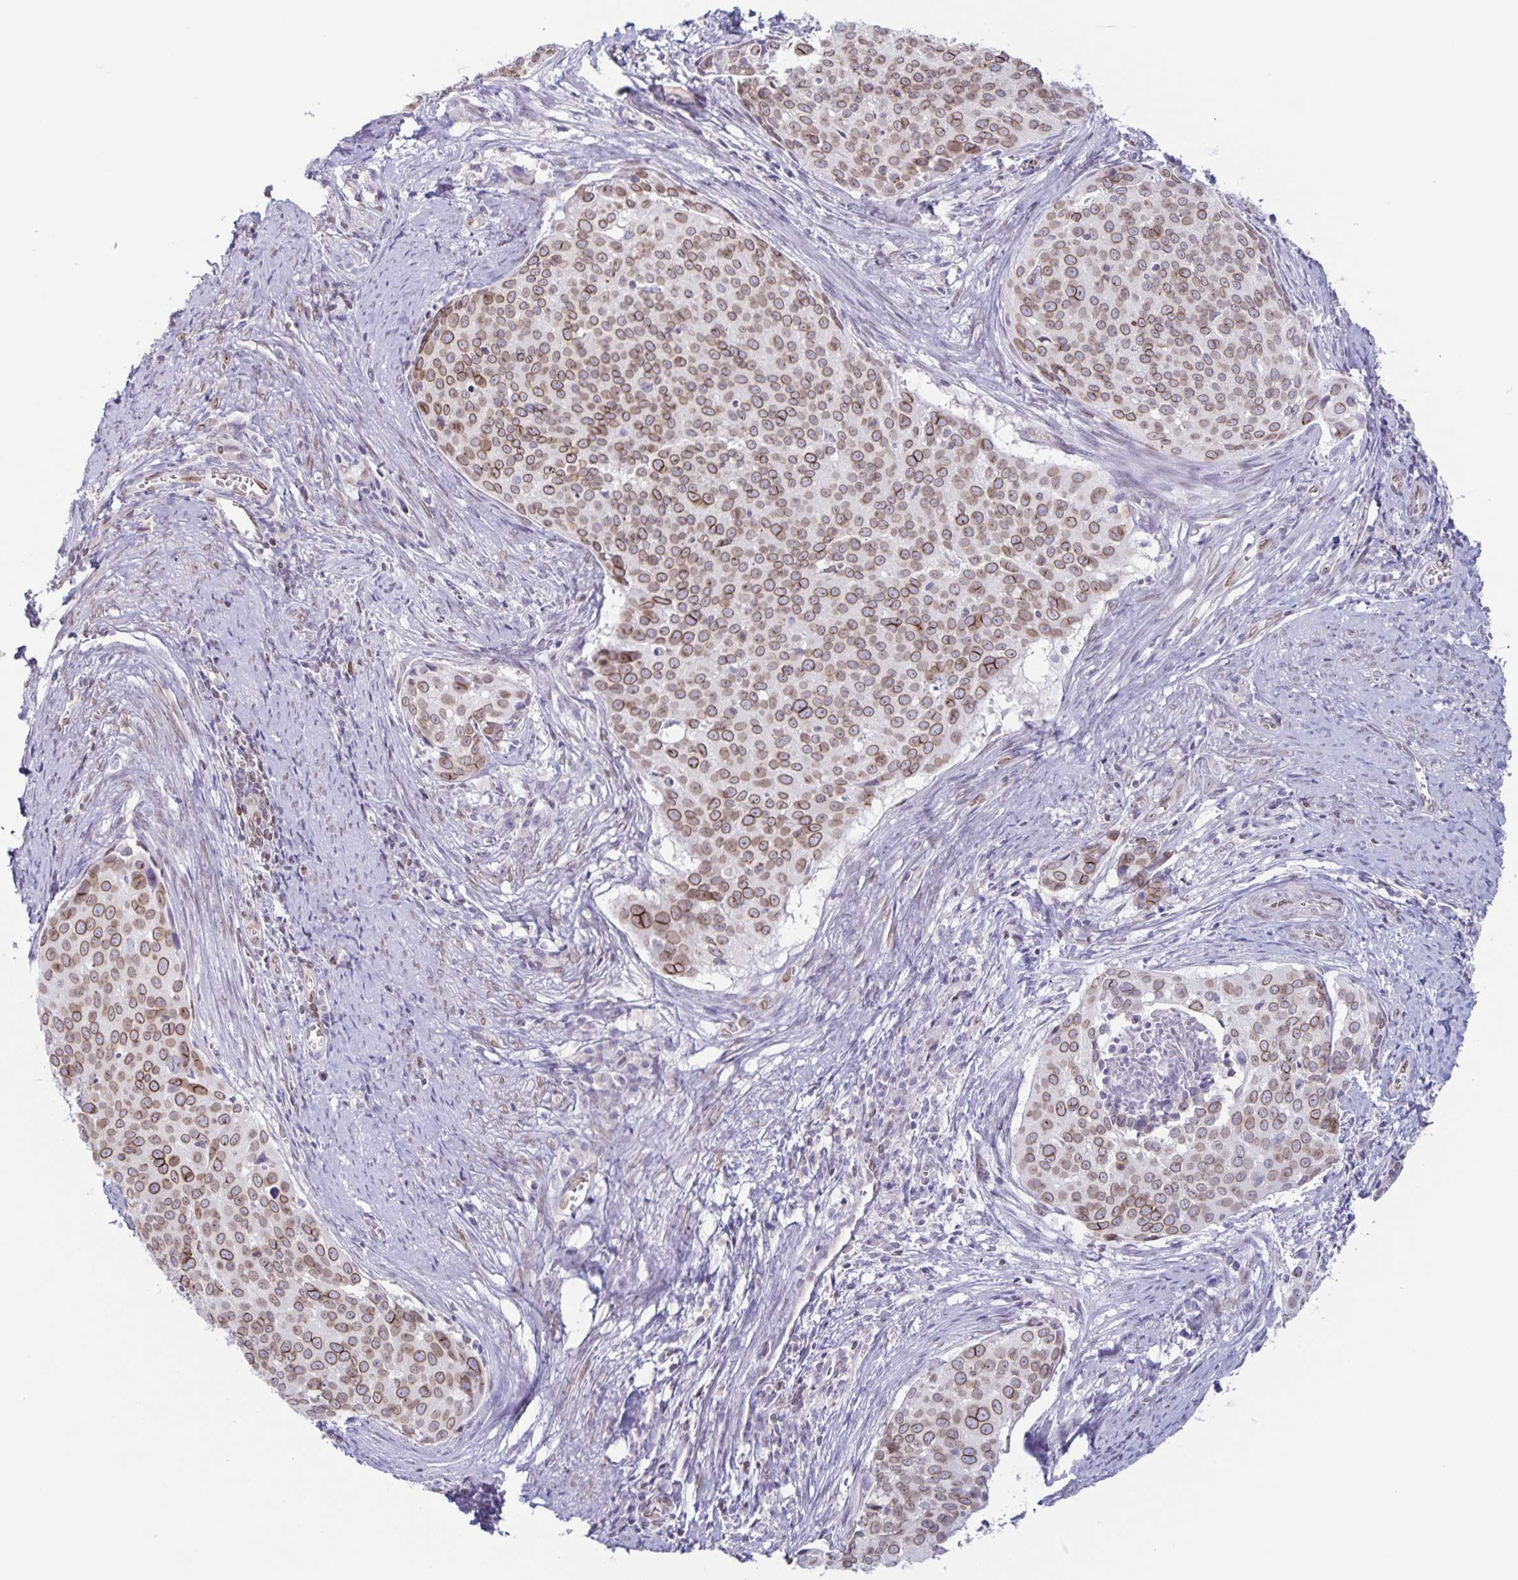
{"staining": {"intensity": "moderate", "quantity": ">75%", "location": "cytoplasmic/membranous,nuclear"}, "tissue": "cervical cancer", "cell_type": "Tumor cells", "image_type": "cancer", "snomed": [{"axis": "morphology", "description": "Squamous cell carcinoma, NOS"}, {"axis": "topography", "description": "Cervix"}], "caption": "An image of human cervical cancer stained for a protein exhibits moderate cytoplasmic/membranous and nuclear brown staining in tumor cells.", "gene": "SYNE2", "patient": {"sex": "female", "age": 39}}